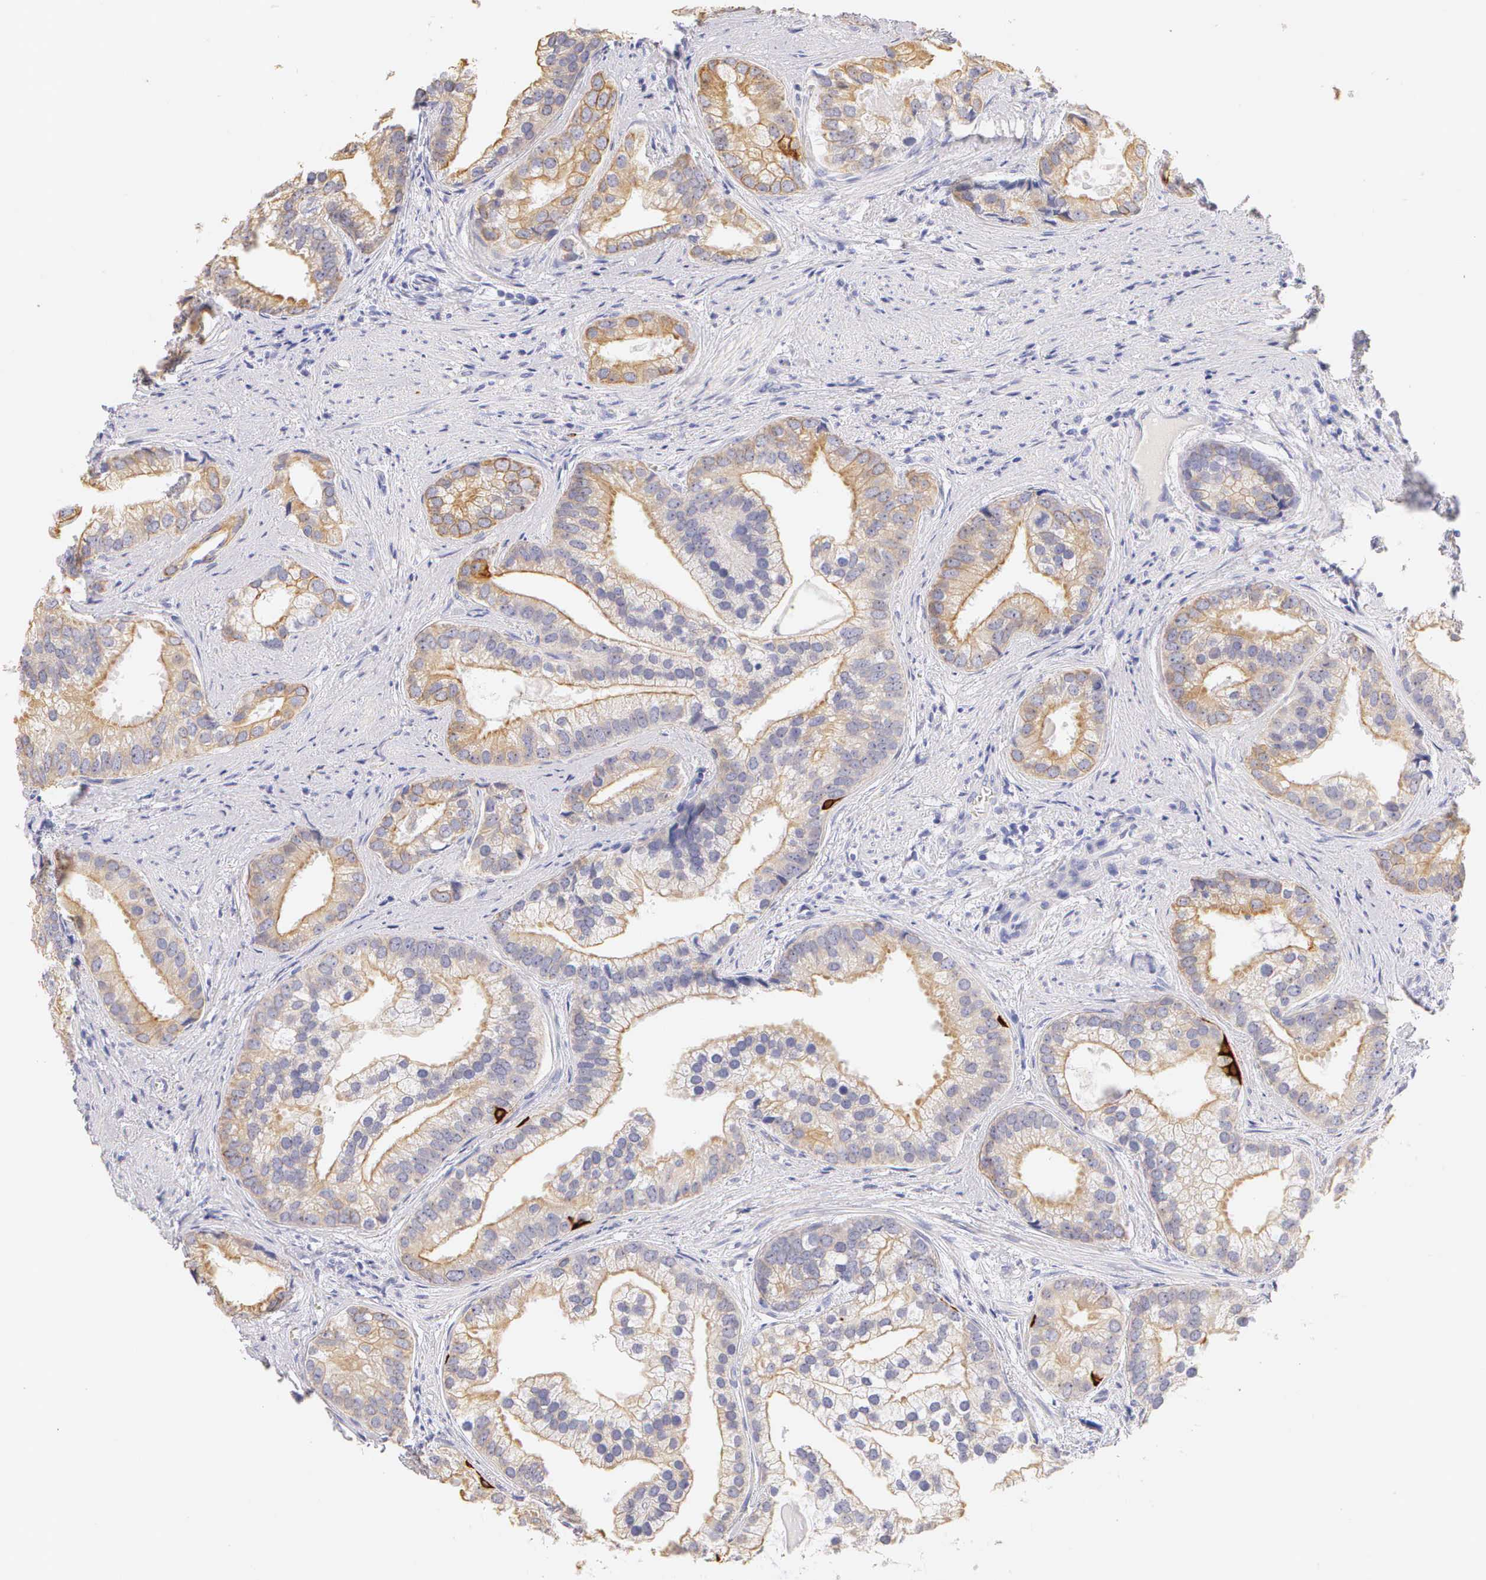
{"staining": {"intensity": "weak", "quantity": ">75%", "location": "cytoplasmic/membranous"}, "tissue": "prostate cancer", "cell_type": "Tumor cells", "image_type": "cancer", "snomed": [{"axis": "morphology", "description": "Adenocarcinoma, Low grade"}, {"axis": "topography", "description": "Prostate"}], "caption": "Immunohistochemistry micrograph of human low-grade adenocarcinoma (prostate) stained for a protein (brown), which reveals low levels of weak cytoplasmic/membranous positivity in approximately >75% of tumor cells.", "gene": "KRT17", "patient": {"sex": "male", "age": 71}}